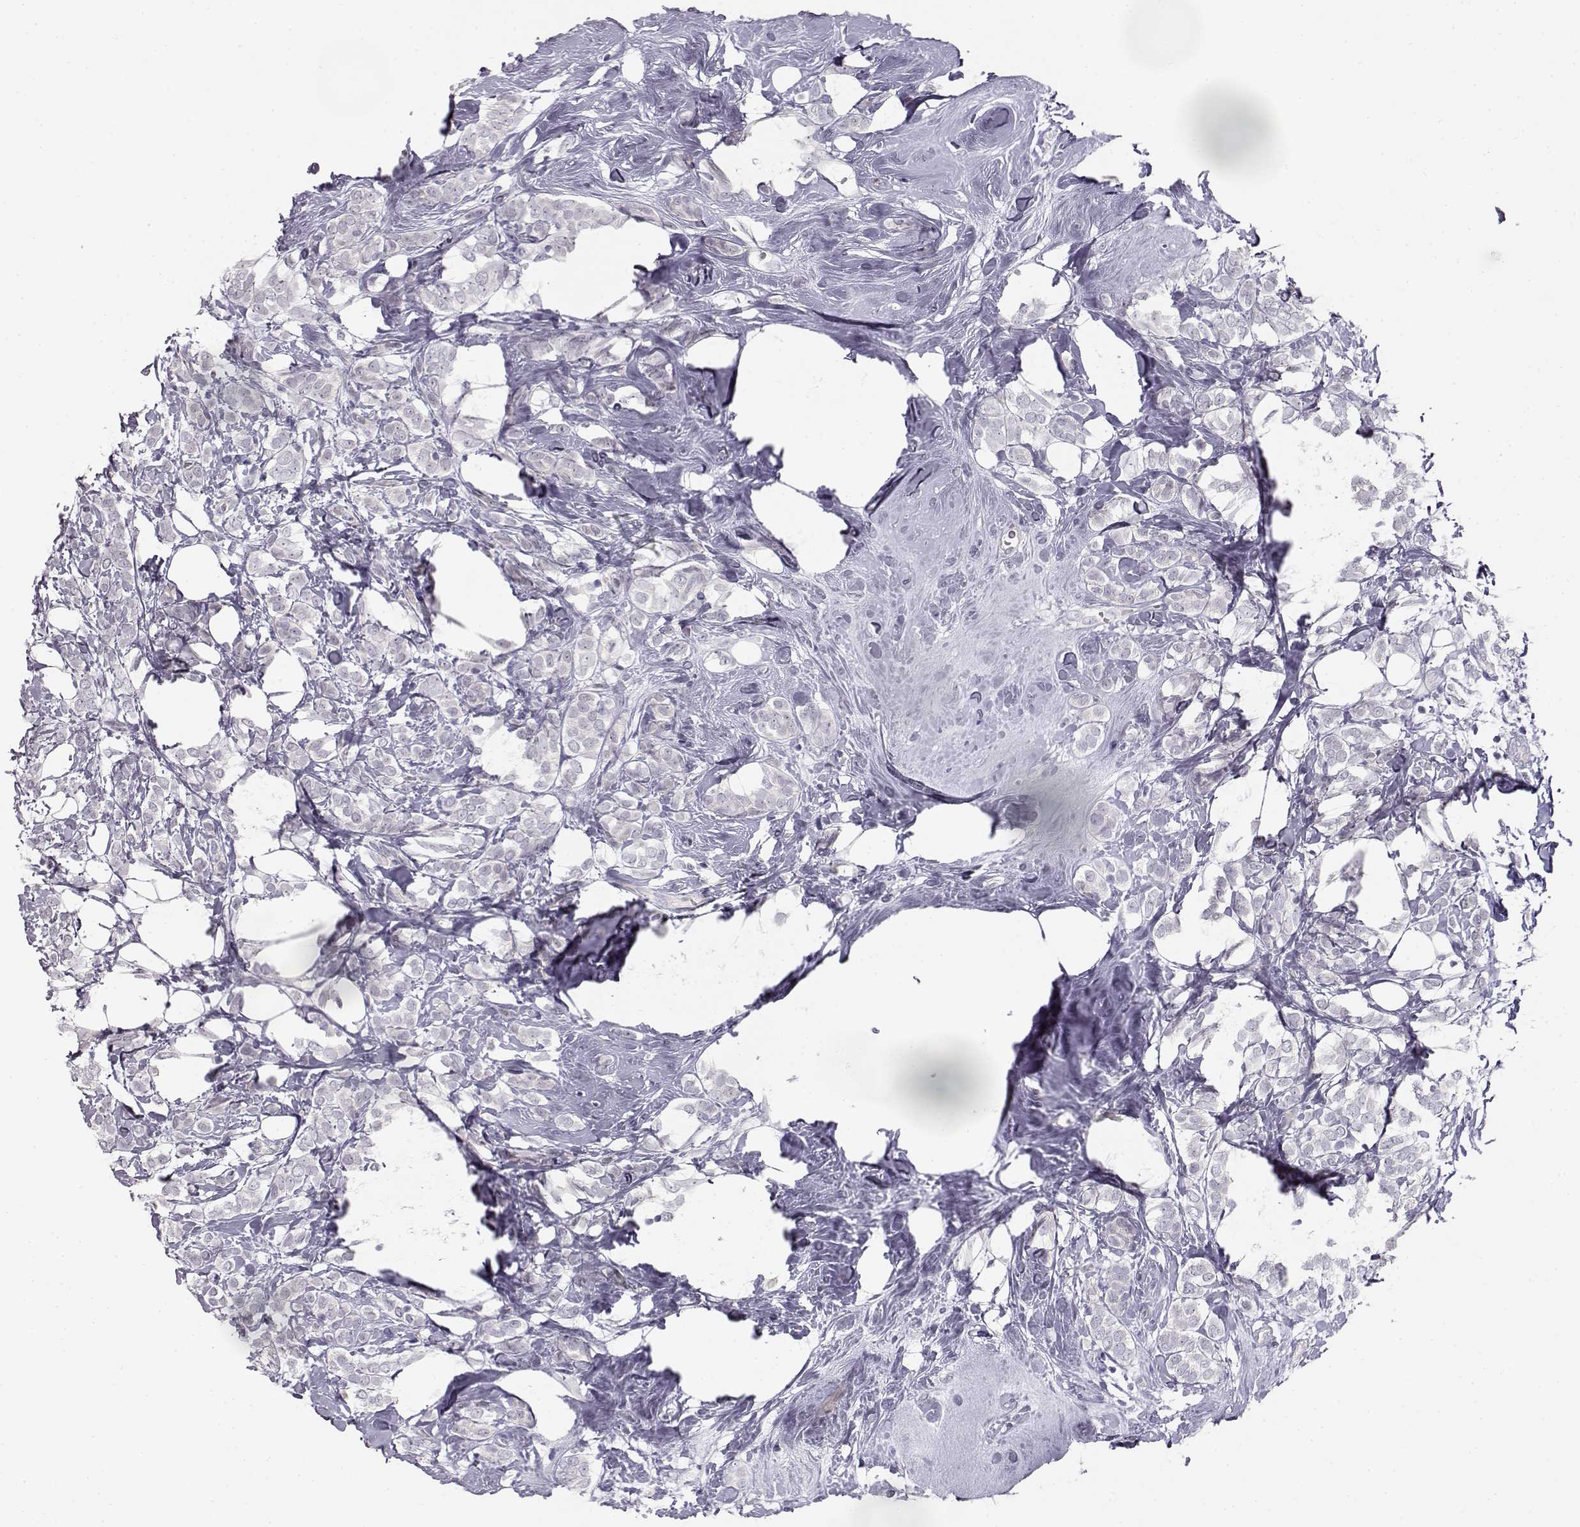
{"staining": {"intensity": "negative", "quantity": "none", "location": "none"}, "tissue": "breast cancer", "cell_type": "Tumor cells", "image_type": "cancer", "snomed": [{"axis": "morphology", "description": "Lobular carcinoma"}, {"axis": "topography", "description": "Breast"}], "caption": "The image shows no significant positivity in tumor cells of breast cancer.", "gene": "MYCBPAP", "patient": {"sex": "female", "age": 49}}